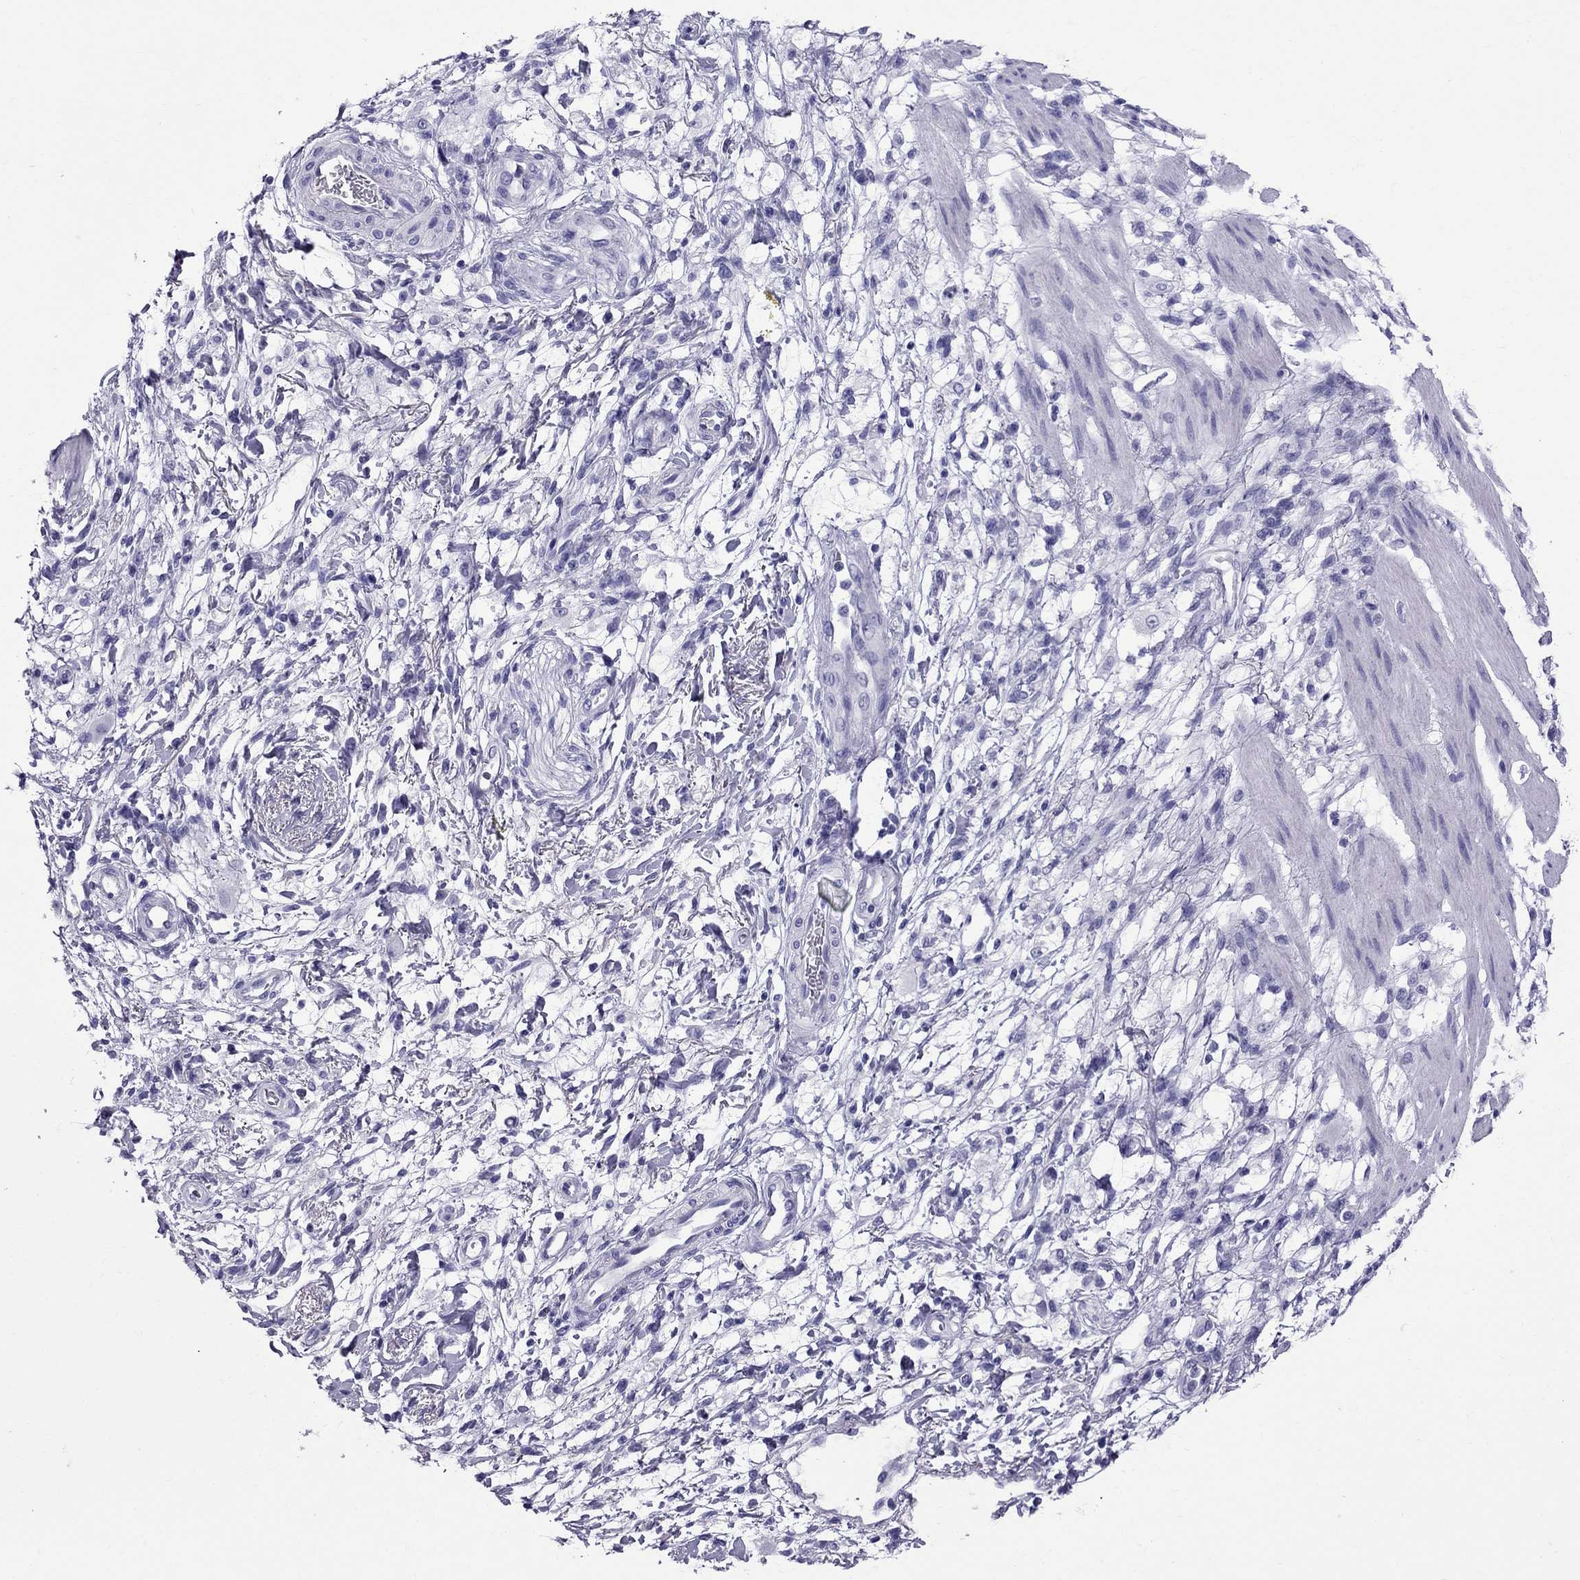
{"staining": {"intensity": "negative", "quantity": "none", "location": "none"}, "tissue": "stomach cancer", "cell_type": "Tumor cells", "image_type": "cancer", "snomed": [{"axis": "morphology", "description": "Adenocarcinoma, NOS"}, {"axis": "topography", "description": "Stomach"}], "caption": "Immunohistochemistry (IHC) histopathology image of stomach adenocarcinoma stained for a protein (brown), which demonstrates no expression in tumor cells.", "gene": "SCART1", "patient": {"sex": "female", "age": 60}}